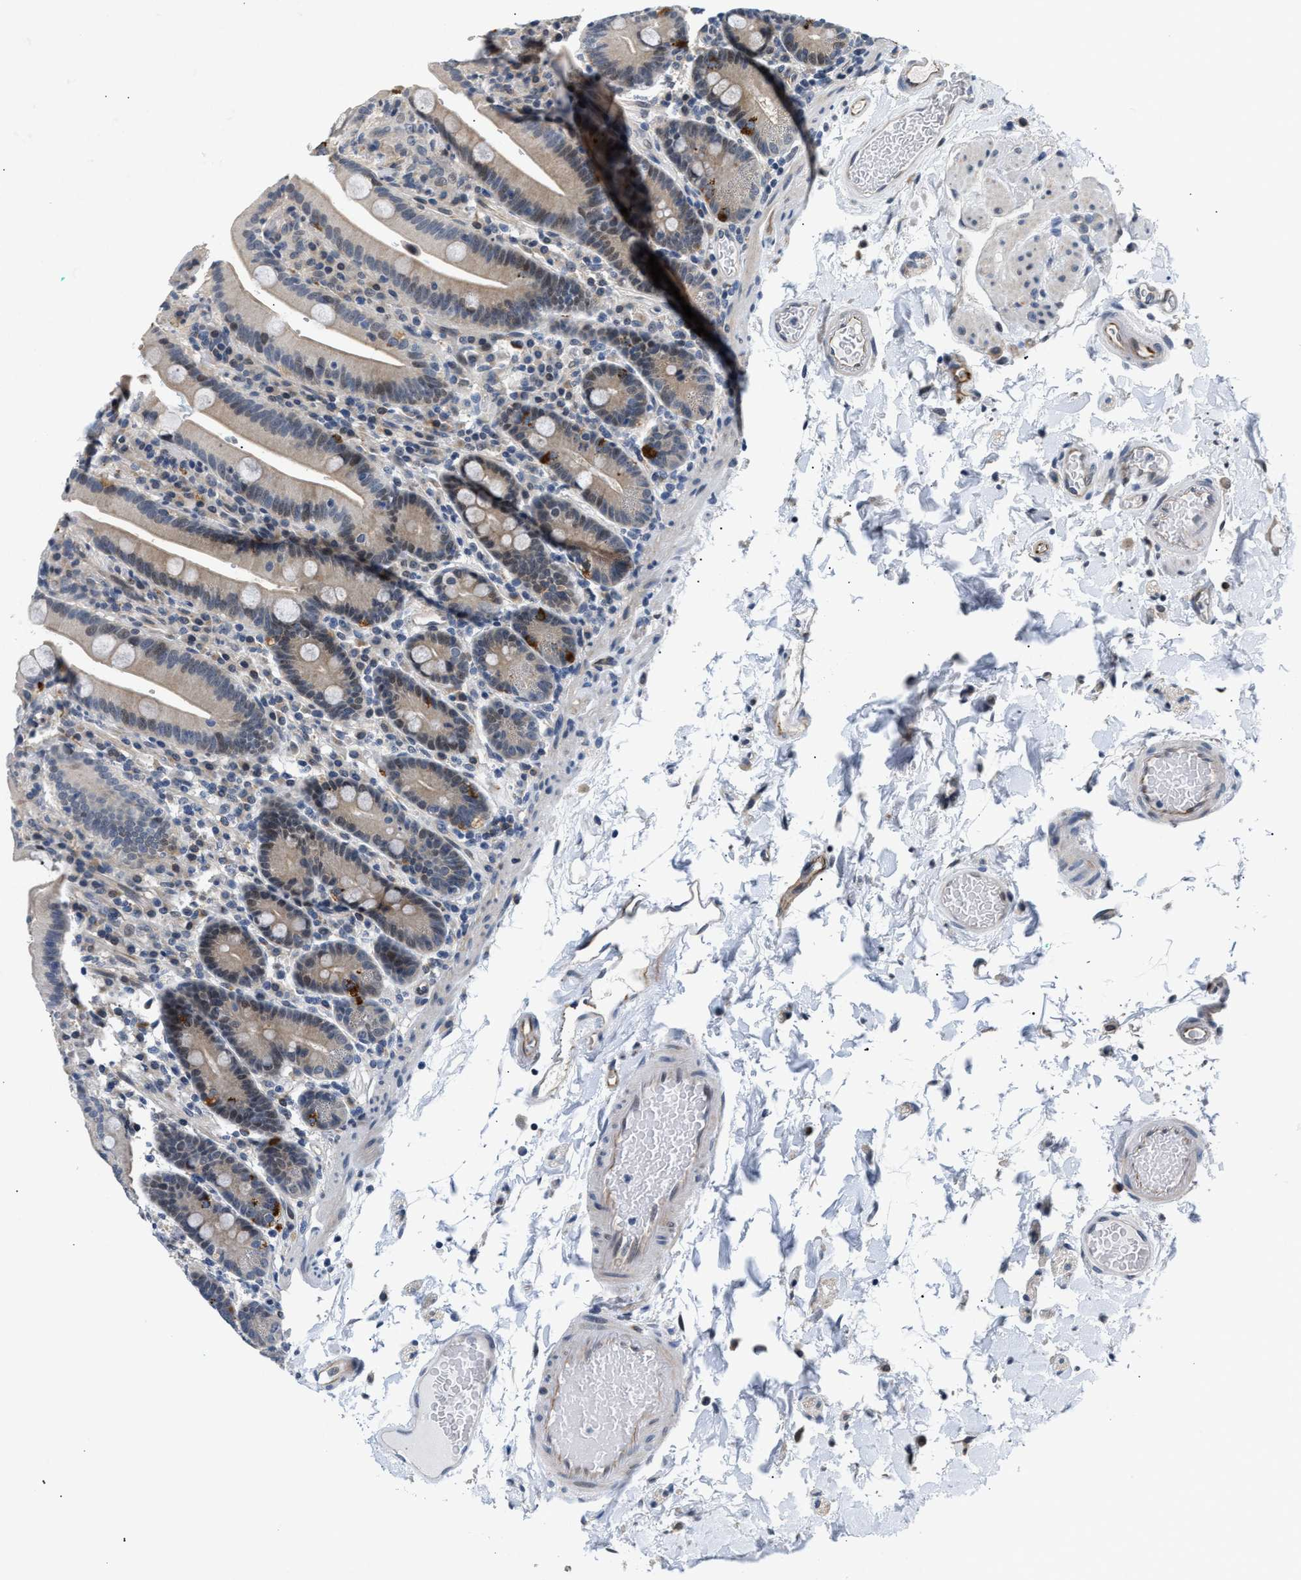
{"staining": {"intensity": "moderate", "quantity": ">75%", "location": "cytoplasmic/membranous"}, "tissue": "duodenum", "cell_type": "Glandular cells", "image_type": "normal", "snomed": [{"axis": "morphology", "description": "Normal tissue, NOS"}, {"axis": "topography", "description": "Small intestine, NOS"}], "caption": "Immunohistochemistry (IHC) (DAB (3,3'-diaminobenzidine)) staining of normal duodenum reveals moderate cytoplasmic/membranous protein expression in approximately >75% of glandular cells.", "gene": "PPM1H", "patient": {"sex": "female", "age": 71}}